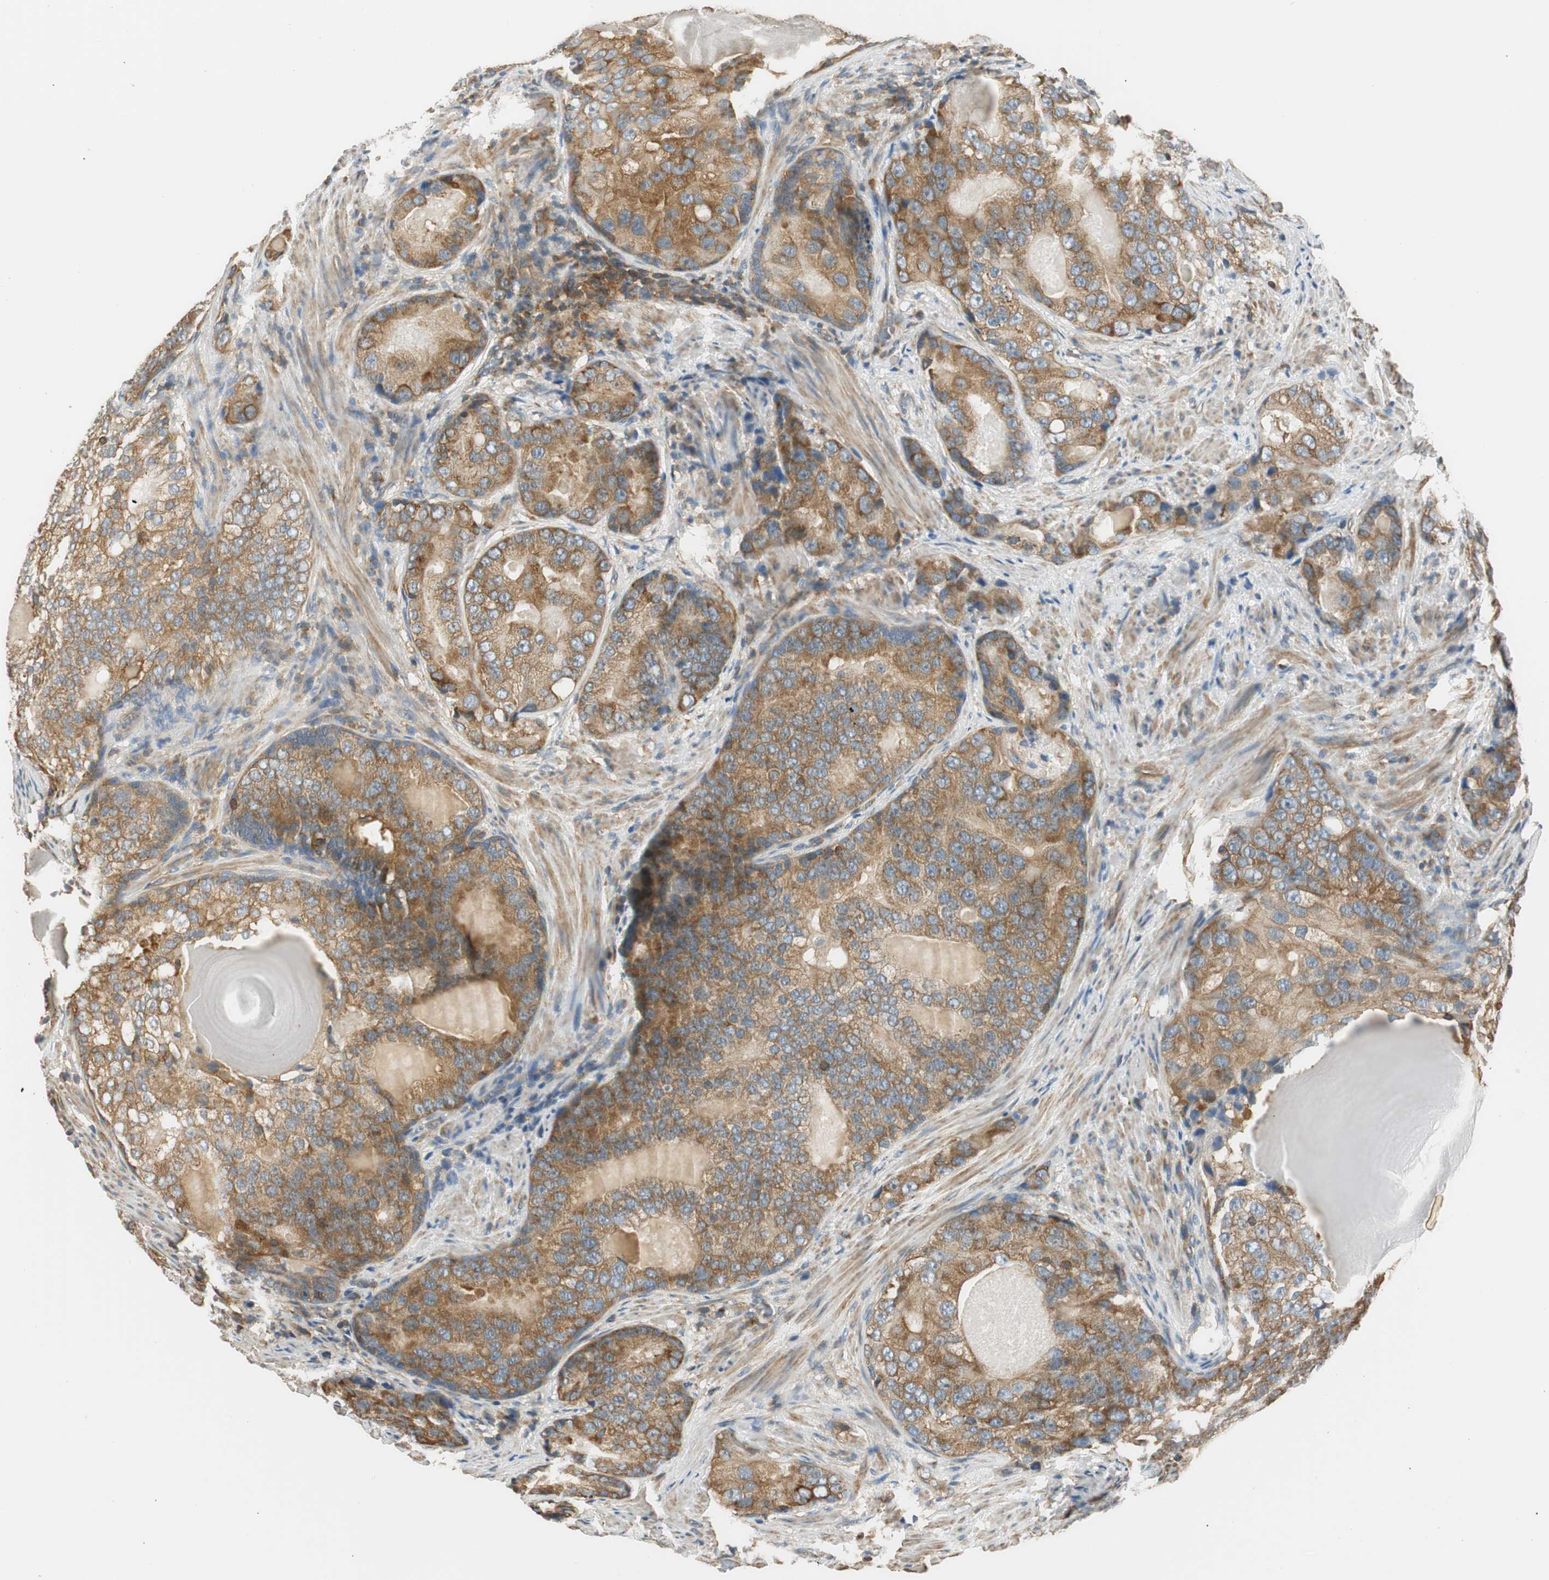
{"staining": {"intensity": "moderate", "quantity": ">75%", "location": "cytoplasmic/membranous"}, "tissue": "prostate cancer", "cell_type": "Tumor cells", "image_type": "cancer", "snomed": [{"axis": "morphology", "description": "Adenocarcinoma, High grade"}, {"axis": "topography", "description": "Prostate"}], "caption": "High-magnification brightfield microscopy of adenocarcinoma (high-grade) (prostate) stained with DAB (brown) and counterstained with hematoxylin (blue). tumor cells exhibit moderate cytoplasmic/membranous expression is present in approximately>75% of cells.", "gene": "PI4K2B", "patient": {"sex": "male", "age": 66}}